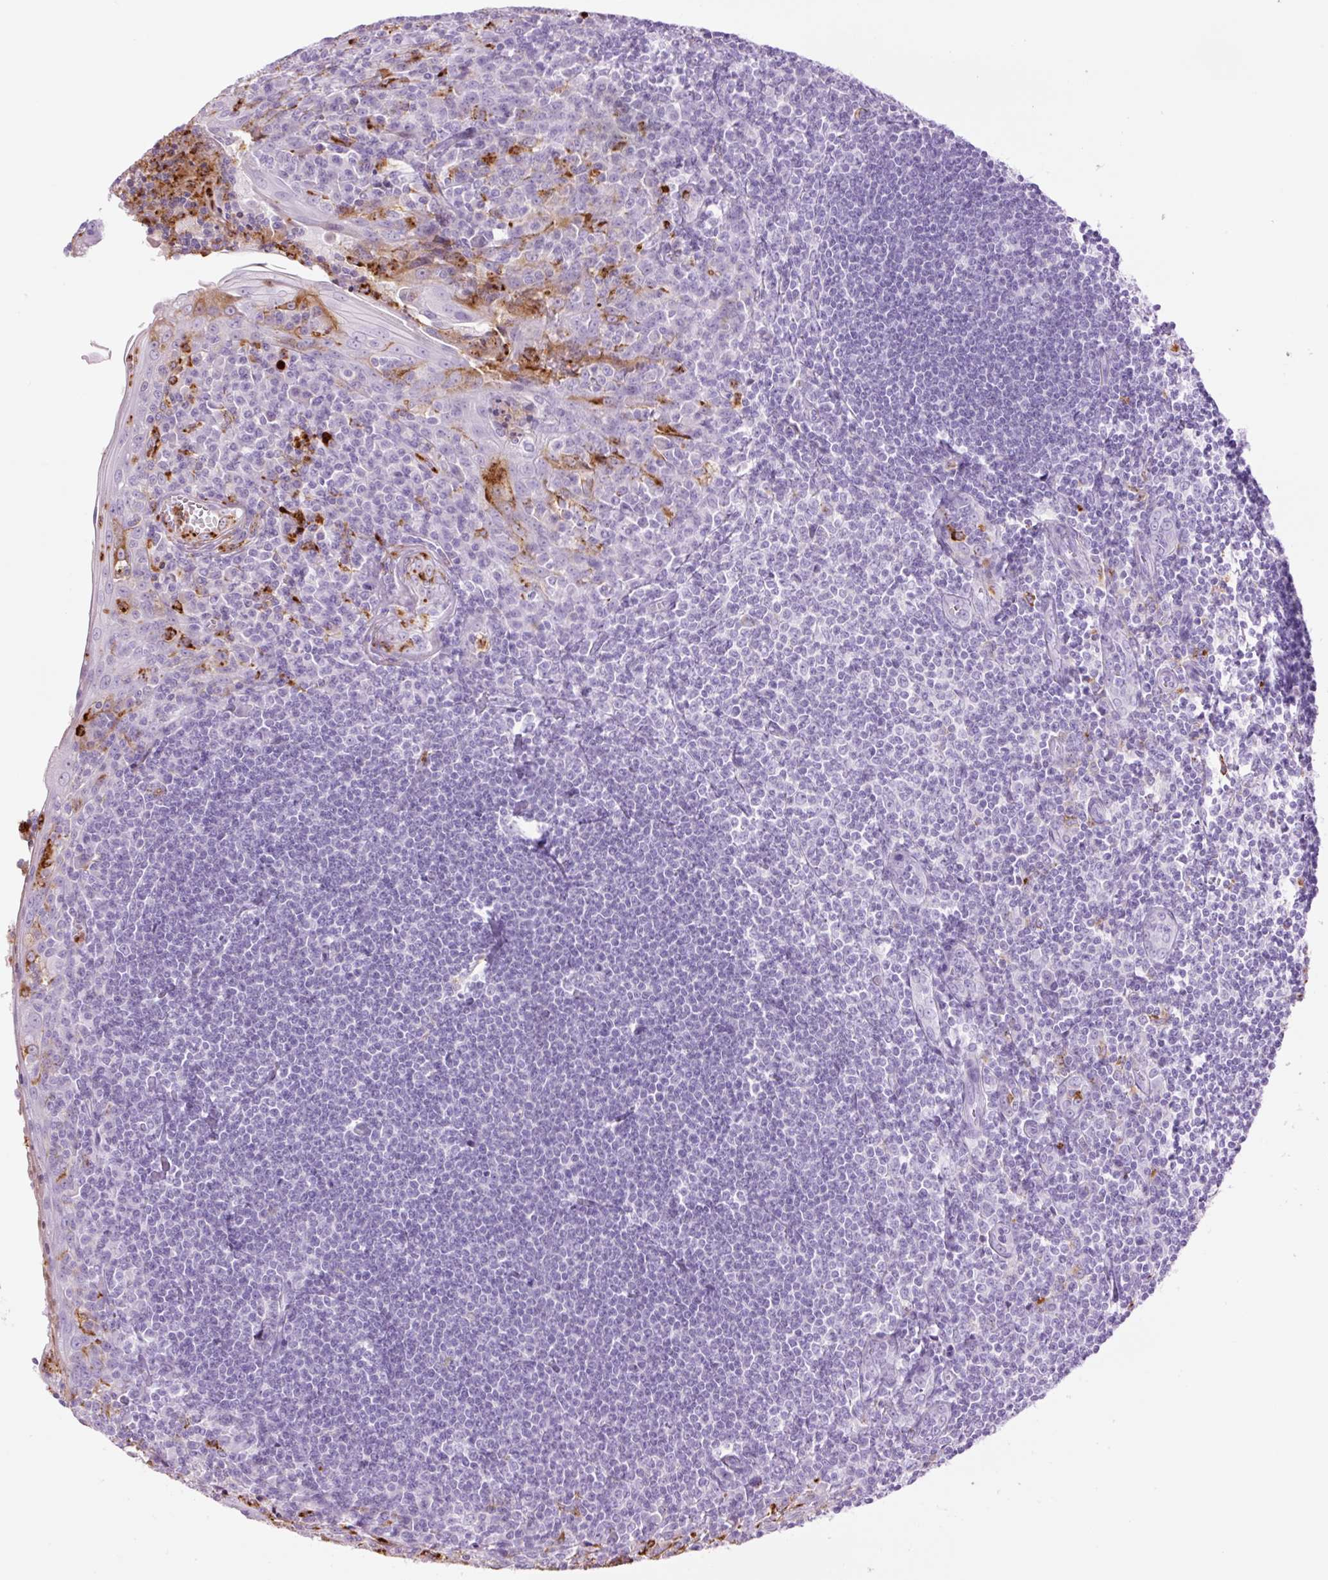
{"staining": {"intensity": "moderate", "quantity": "<25%", "location": "nuclear"}, "tissue": "tonsil", "cell_type": "Germinal center cells", "image_type": "normal", "snomed": [{"axis": "morphology", "description": "Normal tissue, NOS"}, {"axis": "topography", "description": "Tonsil"}], "caption": "Immunohistochemistry (IHC) micrograph of benign tonsil: tonsil stained using IHC reveals low levels of moderate protein expression localized specifically in the nuclear of germinal center cells, appearing as a nuclear brown color.", "gene": "LYZ", "patient": {"sex": "male", "age": 27}}